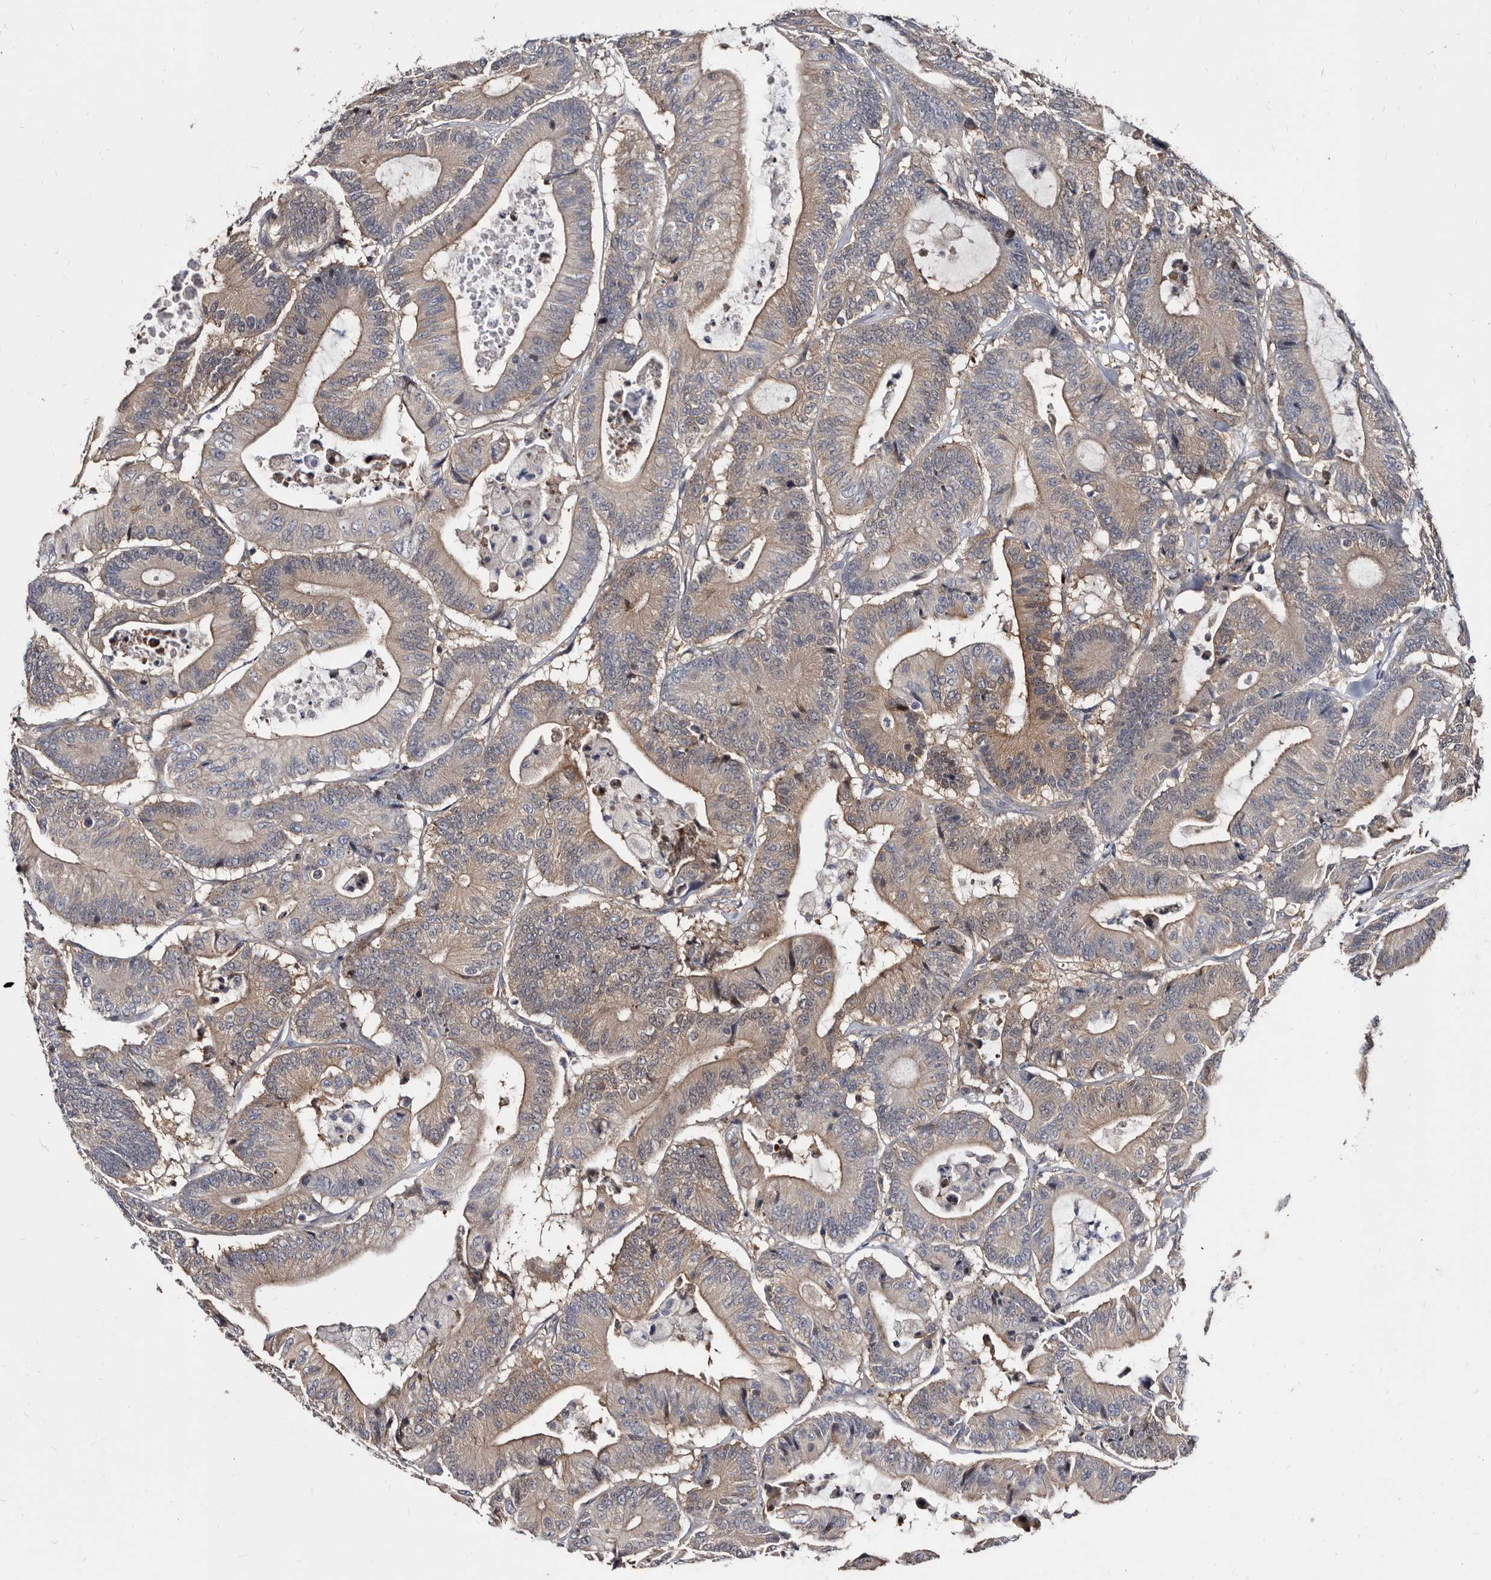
{"staining": {"intensity": "weak", "quantity": "25%-75%", "location": "cytoplasmic/membranous"}, "tissue": "colorectal cancer", "cell_type": "Tumor cells", "image_type": "cancer", "snomed": [{"axis": "morphology", "description": "Adenocarcinoma, NOS"}, {"axis": "topography", "description": "Colon"}], "caption": "A low amount of weak cytoplasmic/membranous expression is identified in approximately 25%-75% of tumor cells in colorectal cancer tissue. The staining was performed using DAB (3,3'-diaminobenzidine) to visualize the protein expression in brown, while the nuclei were stained in blue with hematoxylin (Magnification: 20x).", "gene": "ABCF2", "patient": {"sex": "female", "age": 84}}